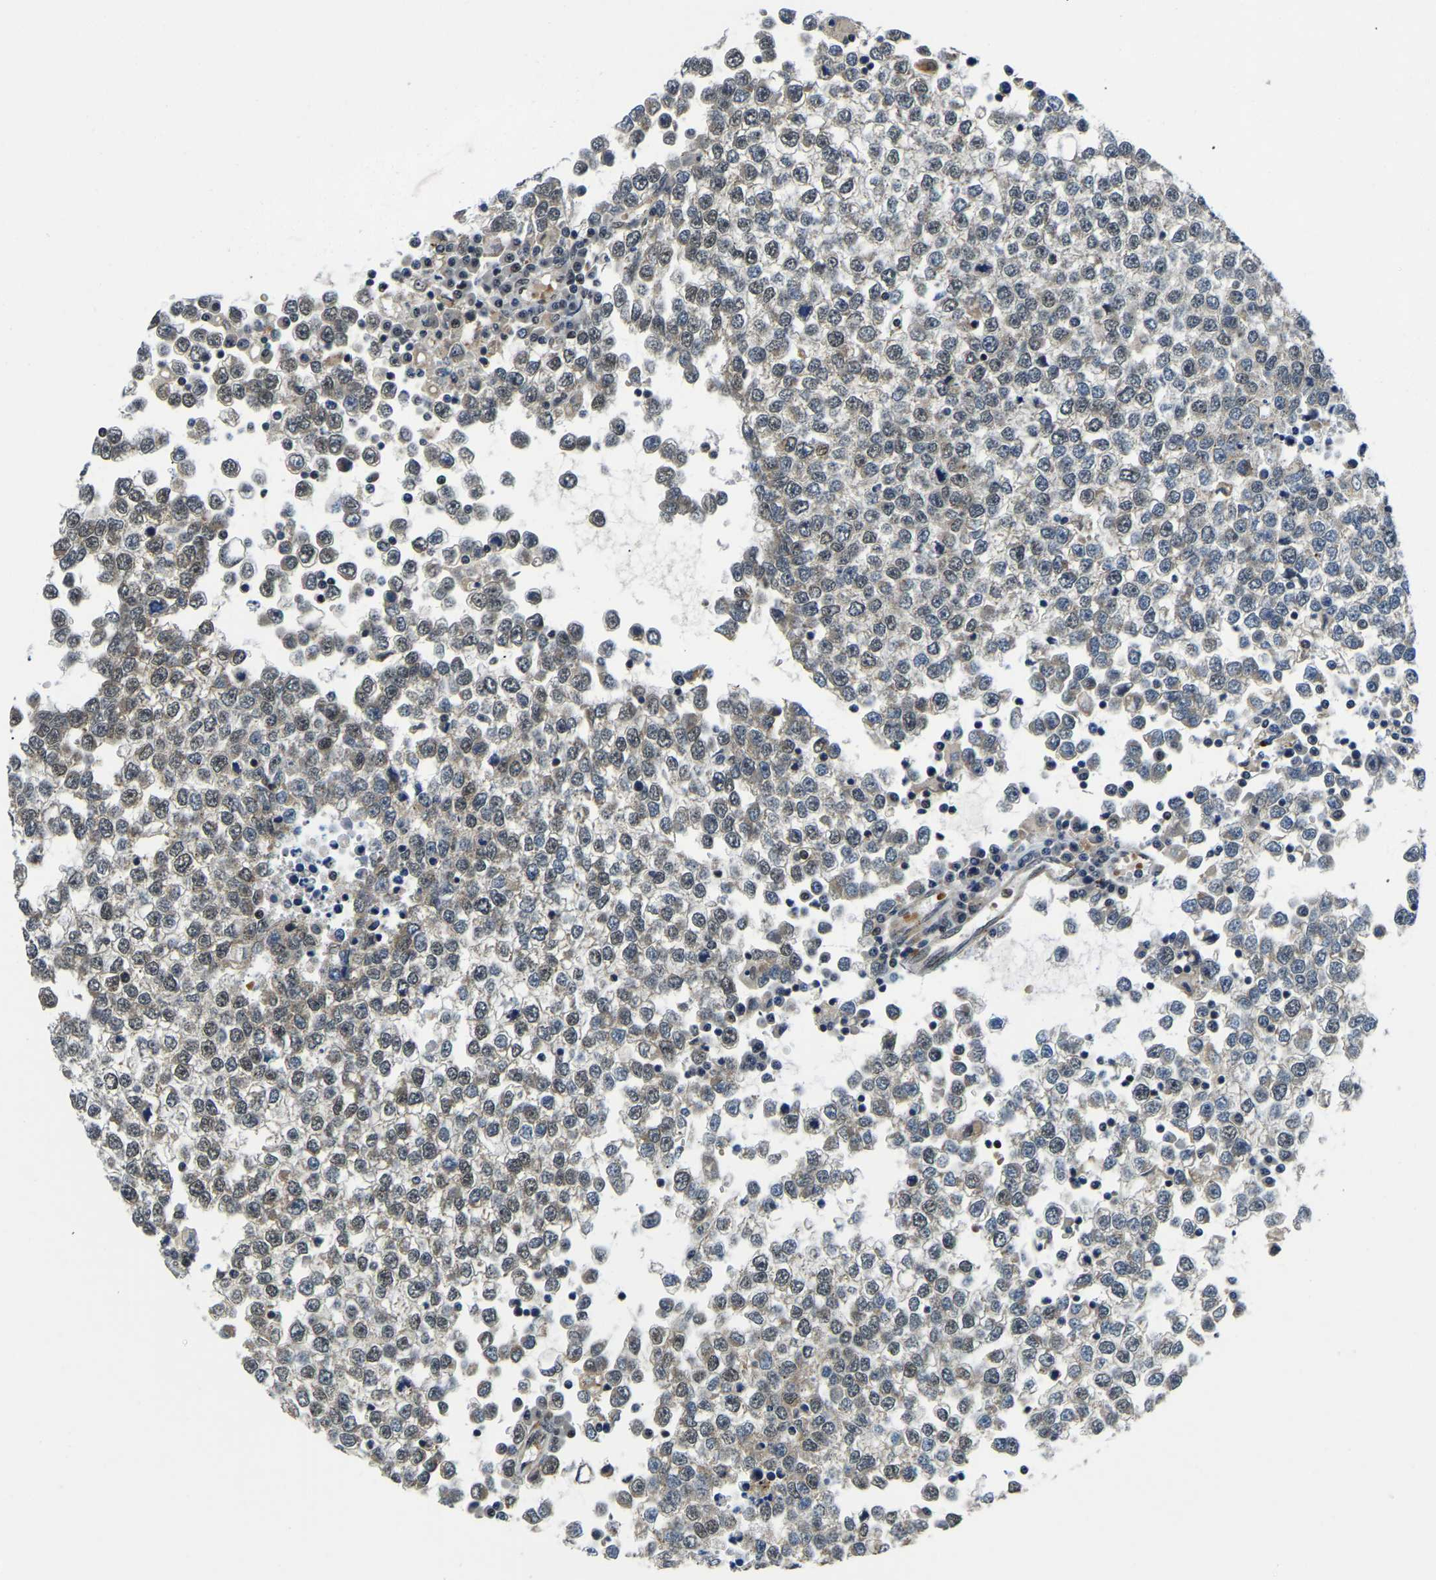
{"staining": {"intensity": "moderate", "quantity": ">75%", "location": "cytoplasmic/membranous,nuclear"}, "tissue": "testis cancer", "cell_type": "Tumor cells", "image_type": "cancer", "snomed": [{"axis": "morphology", "description": "Seminoma, NOS"}, {"axis": "topography", "description": "Testis"}], "caption": "High-power microscopy captured an immunohistochemistry micrograph of seminoma (testis), revealing moderate cytoplasmic/membranous and nuclear expression in approximately >75% of tumor cells.", "gene": "DFFA", "patient": {"sex": "male", "age": 65}}